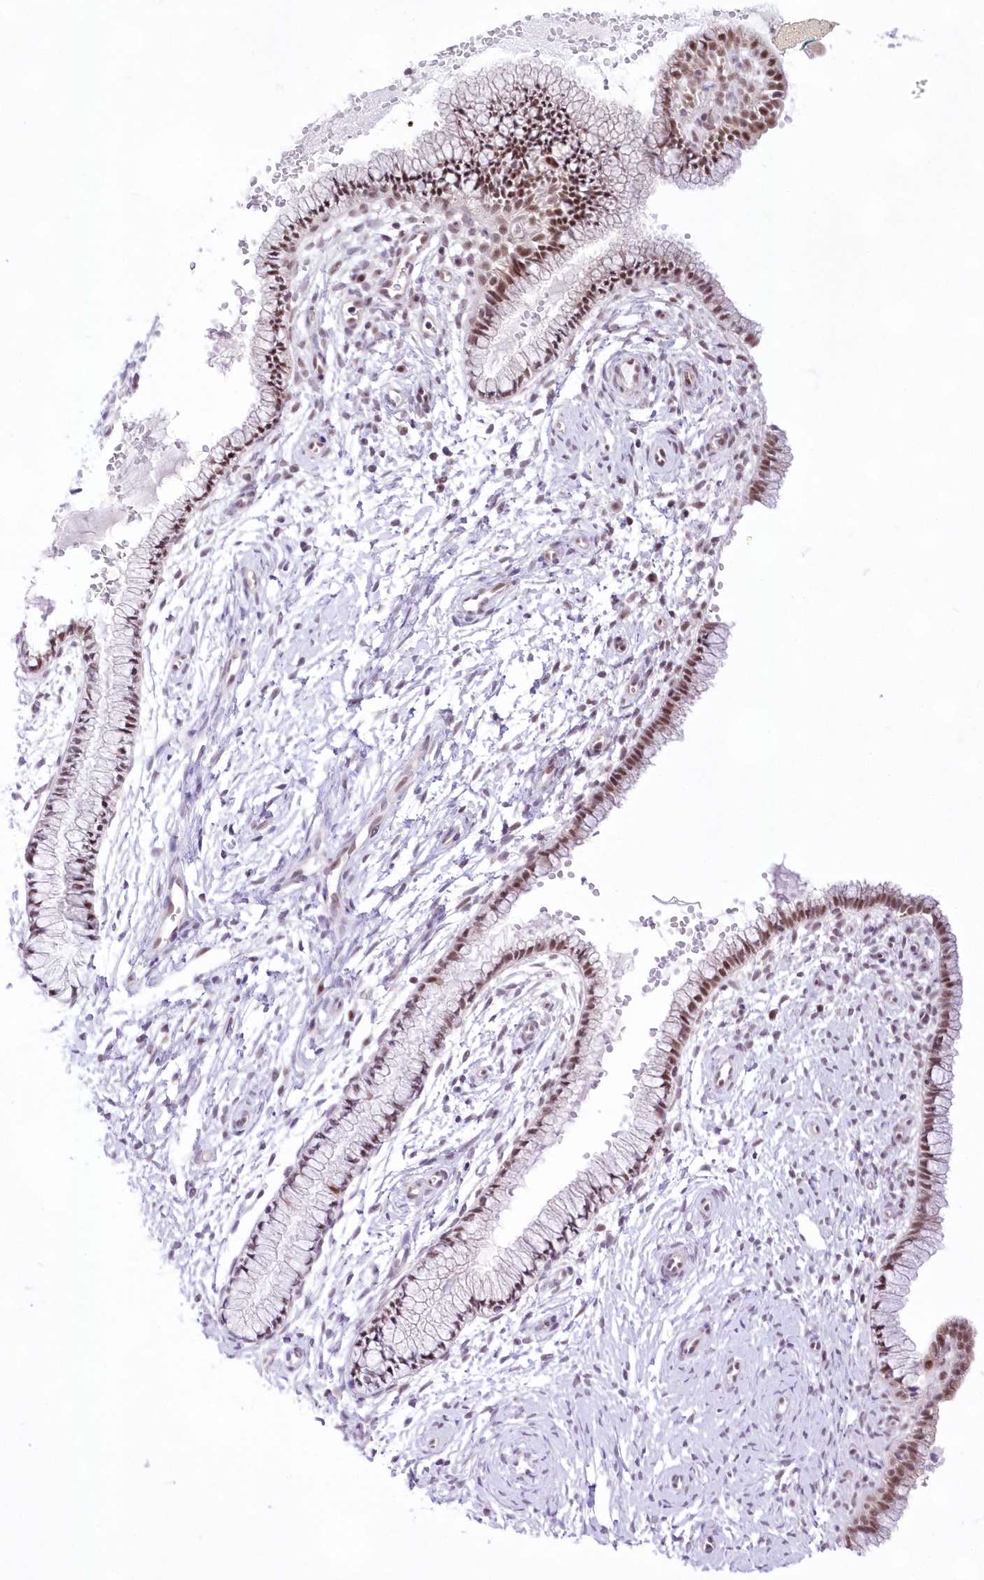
{"staining": {"intensity": "moderate", "quantity": "25%-75%", "location": "nuclear"}, "tissue": "cervix", "cell_type": "Glandular cells", "image_type": "normal", "snomed": [{"axis": "morphology", "description": "Normal tissue, NOS"}, {"axis": "topography", "description": "Cervix"}], "caption": "The histopathology image displays a brown stain indicating the presence of a protein in the nuclear of glandular cells in cervix.", "gene": "NSUN2", "patient": {"sex": "female", "age": 33}}